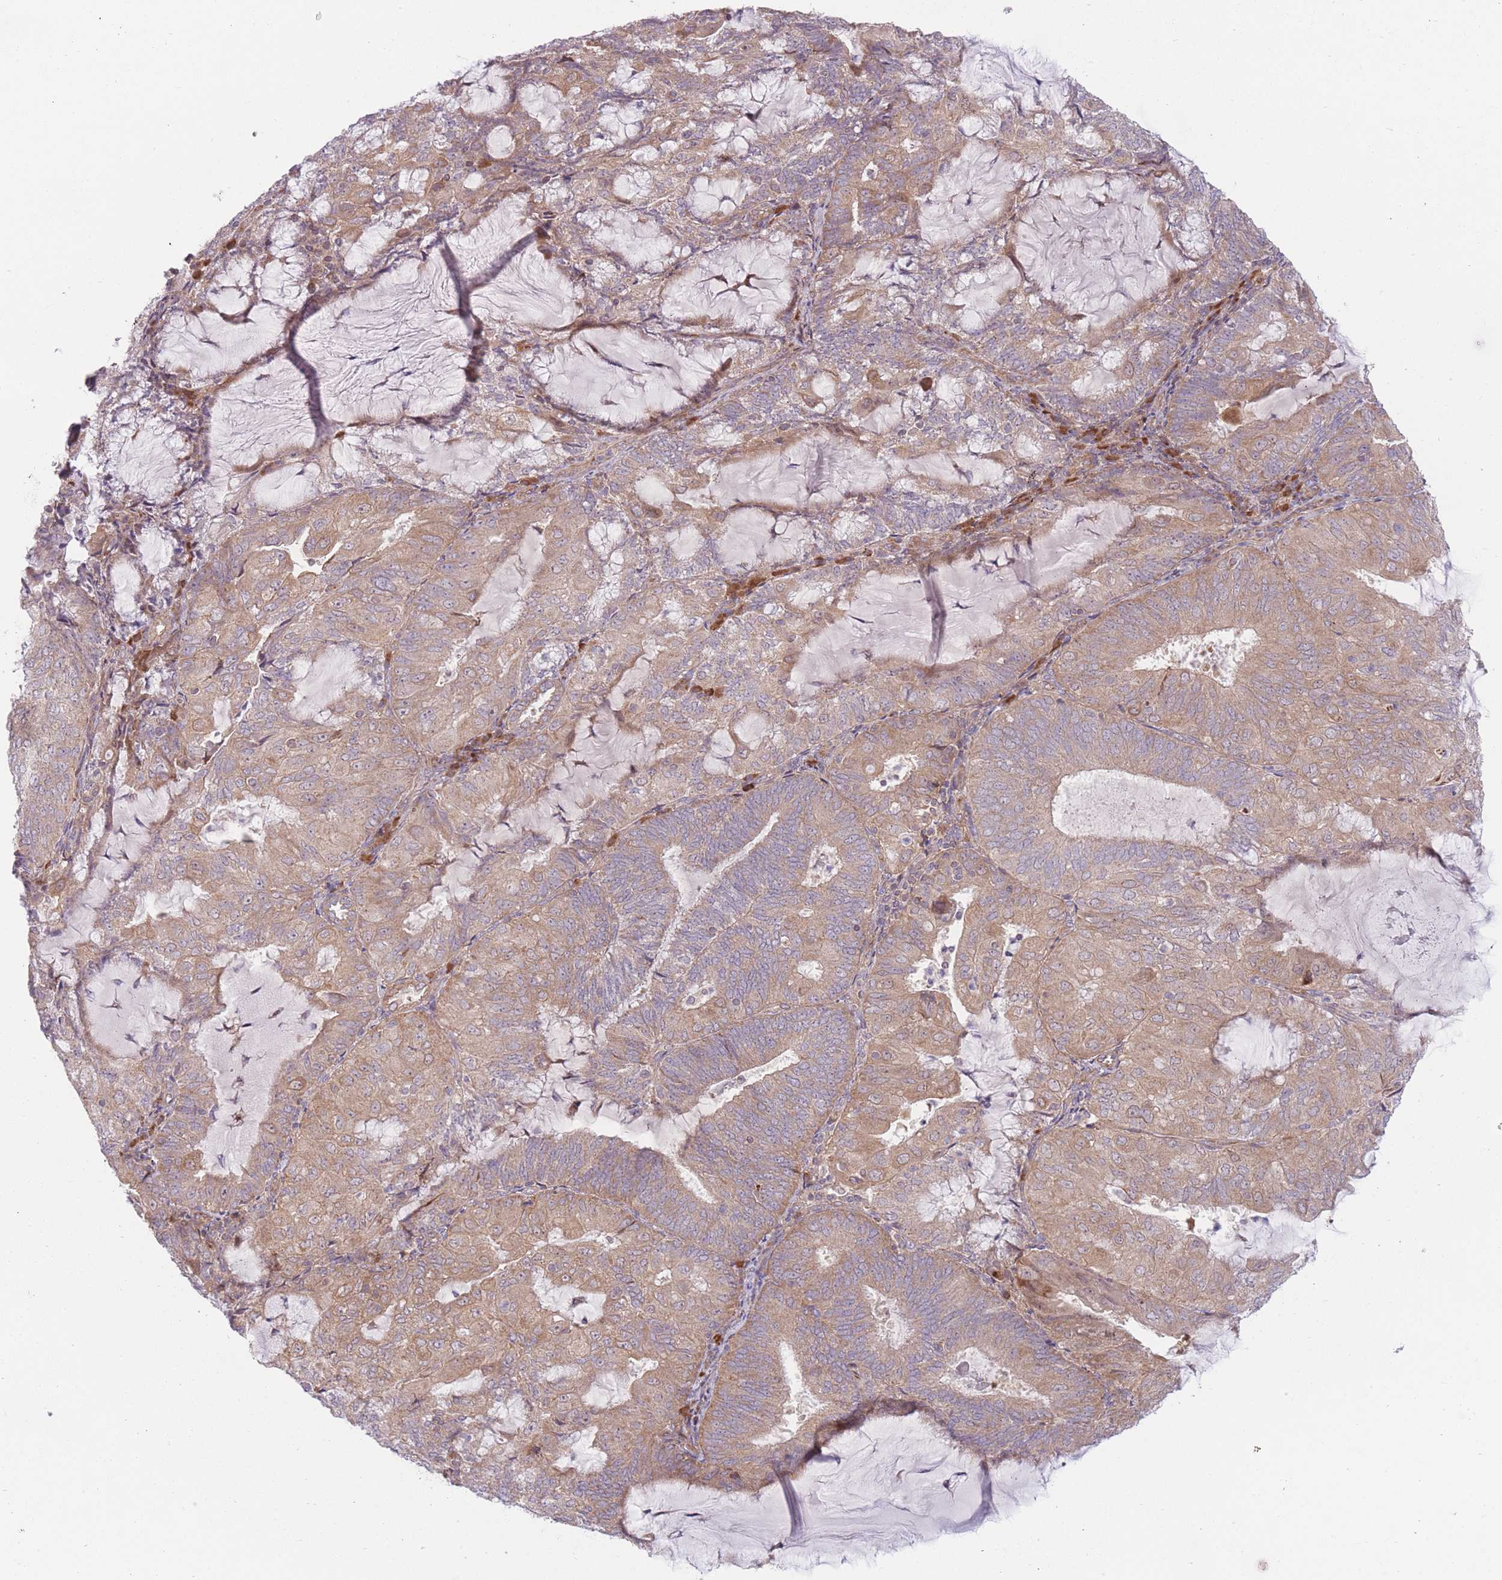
{"staining": {"intensity": "moderate", "quantity": "25%-75%", "location": "cytoplasmic/membranous"}, "tissue": "endometrial cancer", "cell_type": "Tumor cells", "image_type": "cancer", "snomed": [{"axis": "morphology", "description": "Adenocarcinoma, NOS"}, {"axis": "topography", "description": "Endometrium"}], "caption": "This is an image of immunohistochemistry (IHC) staining of endometrial cancer, which shows moderate staining in the cytoplasmic/membranous of tumor cells.", "gene": "BOLA2B", "patient": {"sex": "female", "age": 81}}